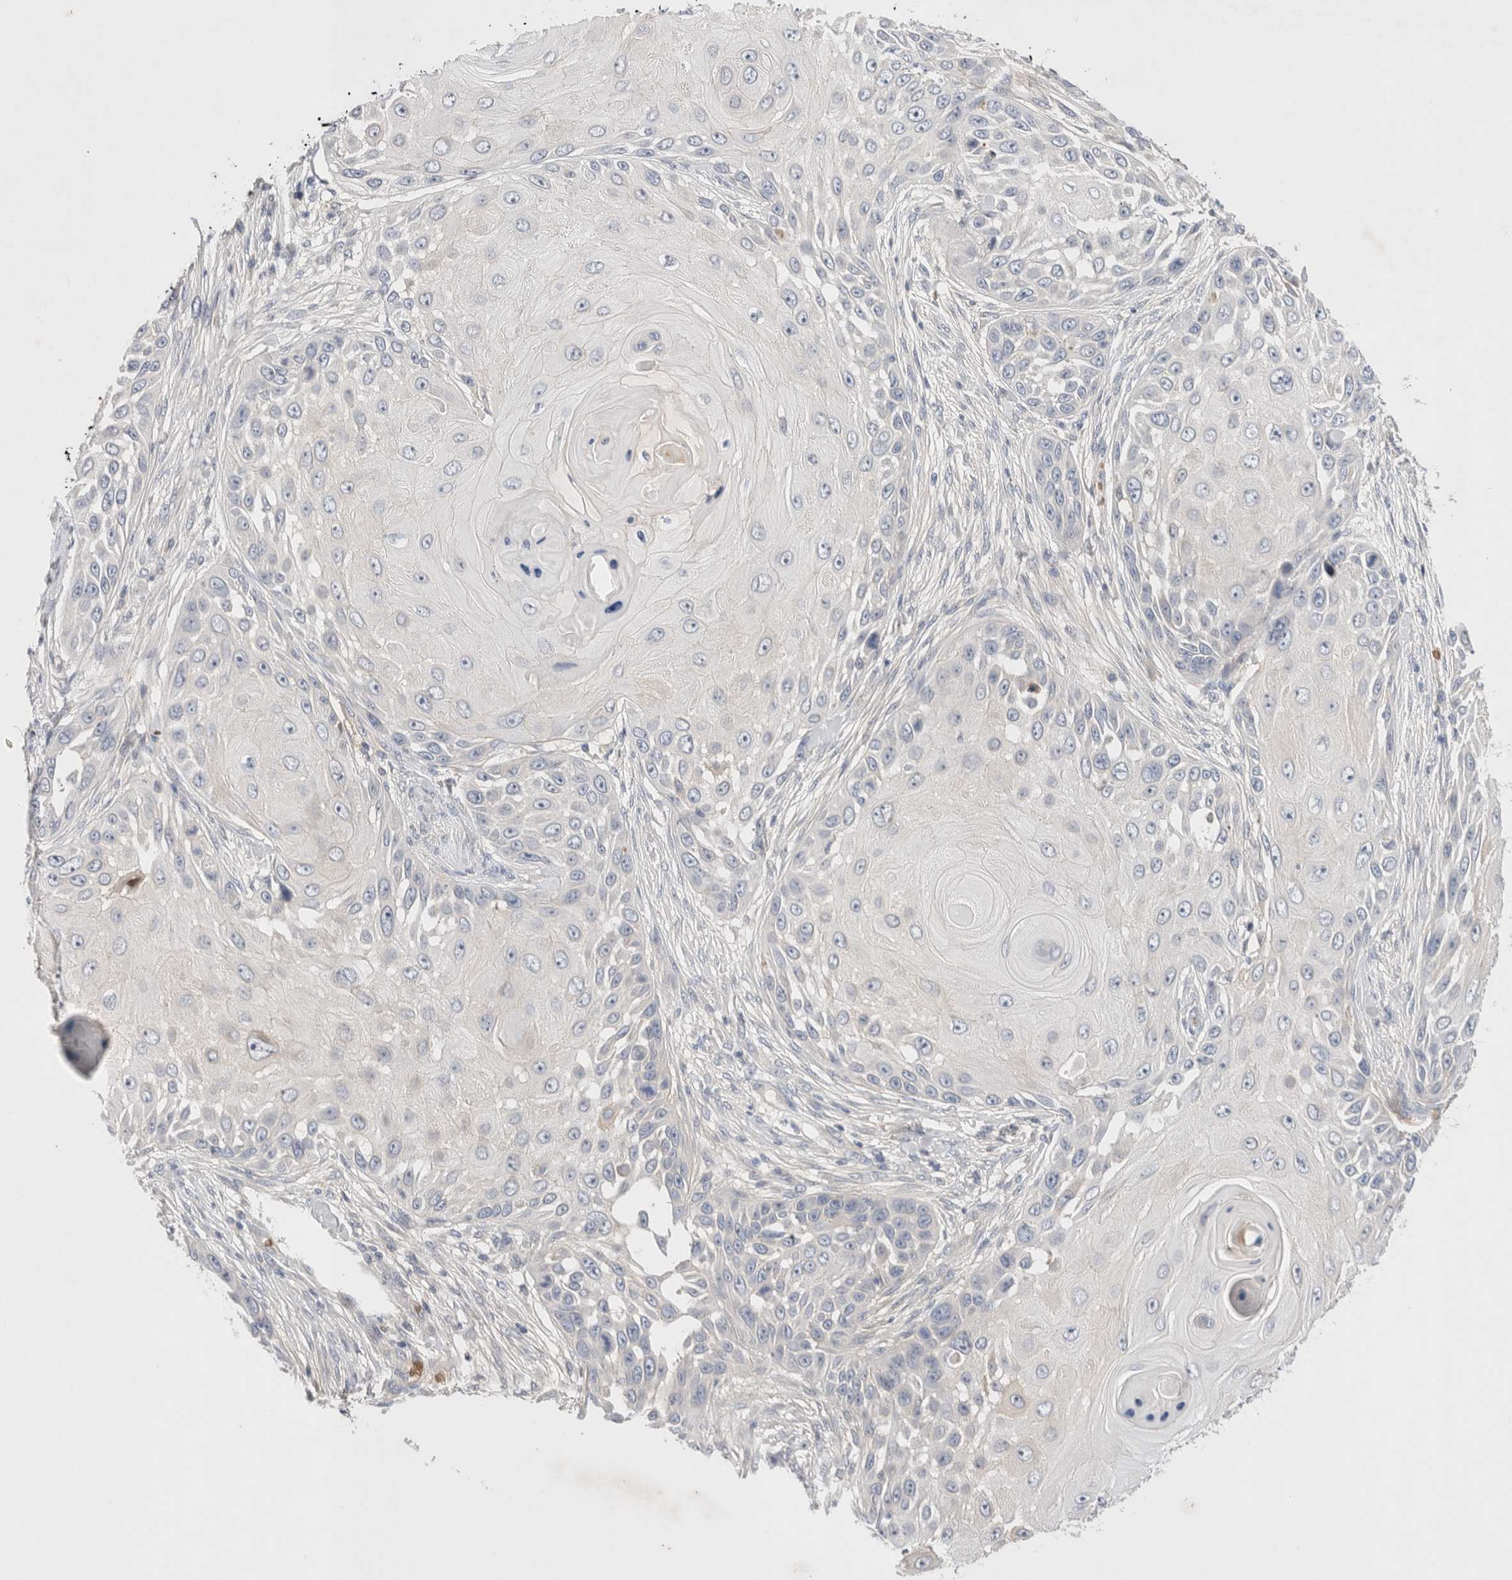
{"staining": {"intensity": "negative", "quantity": "none", "location": "none"}, "tissue": "skin cancer", "cell_type": "Tumor cells", "image_type": "cancer", "snomed": [{"axis": "morphology", "description": "Squamous cell carcinoma, NOS"}, {"axis": "topography", "description": "Skin"}], "caption": "IHC of skin squamous cell carcinoma shows no positivity in tumor cells.", "gene": "MST1", "patient": {"sex": "female", "age": 44}}